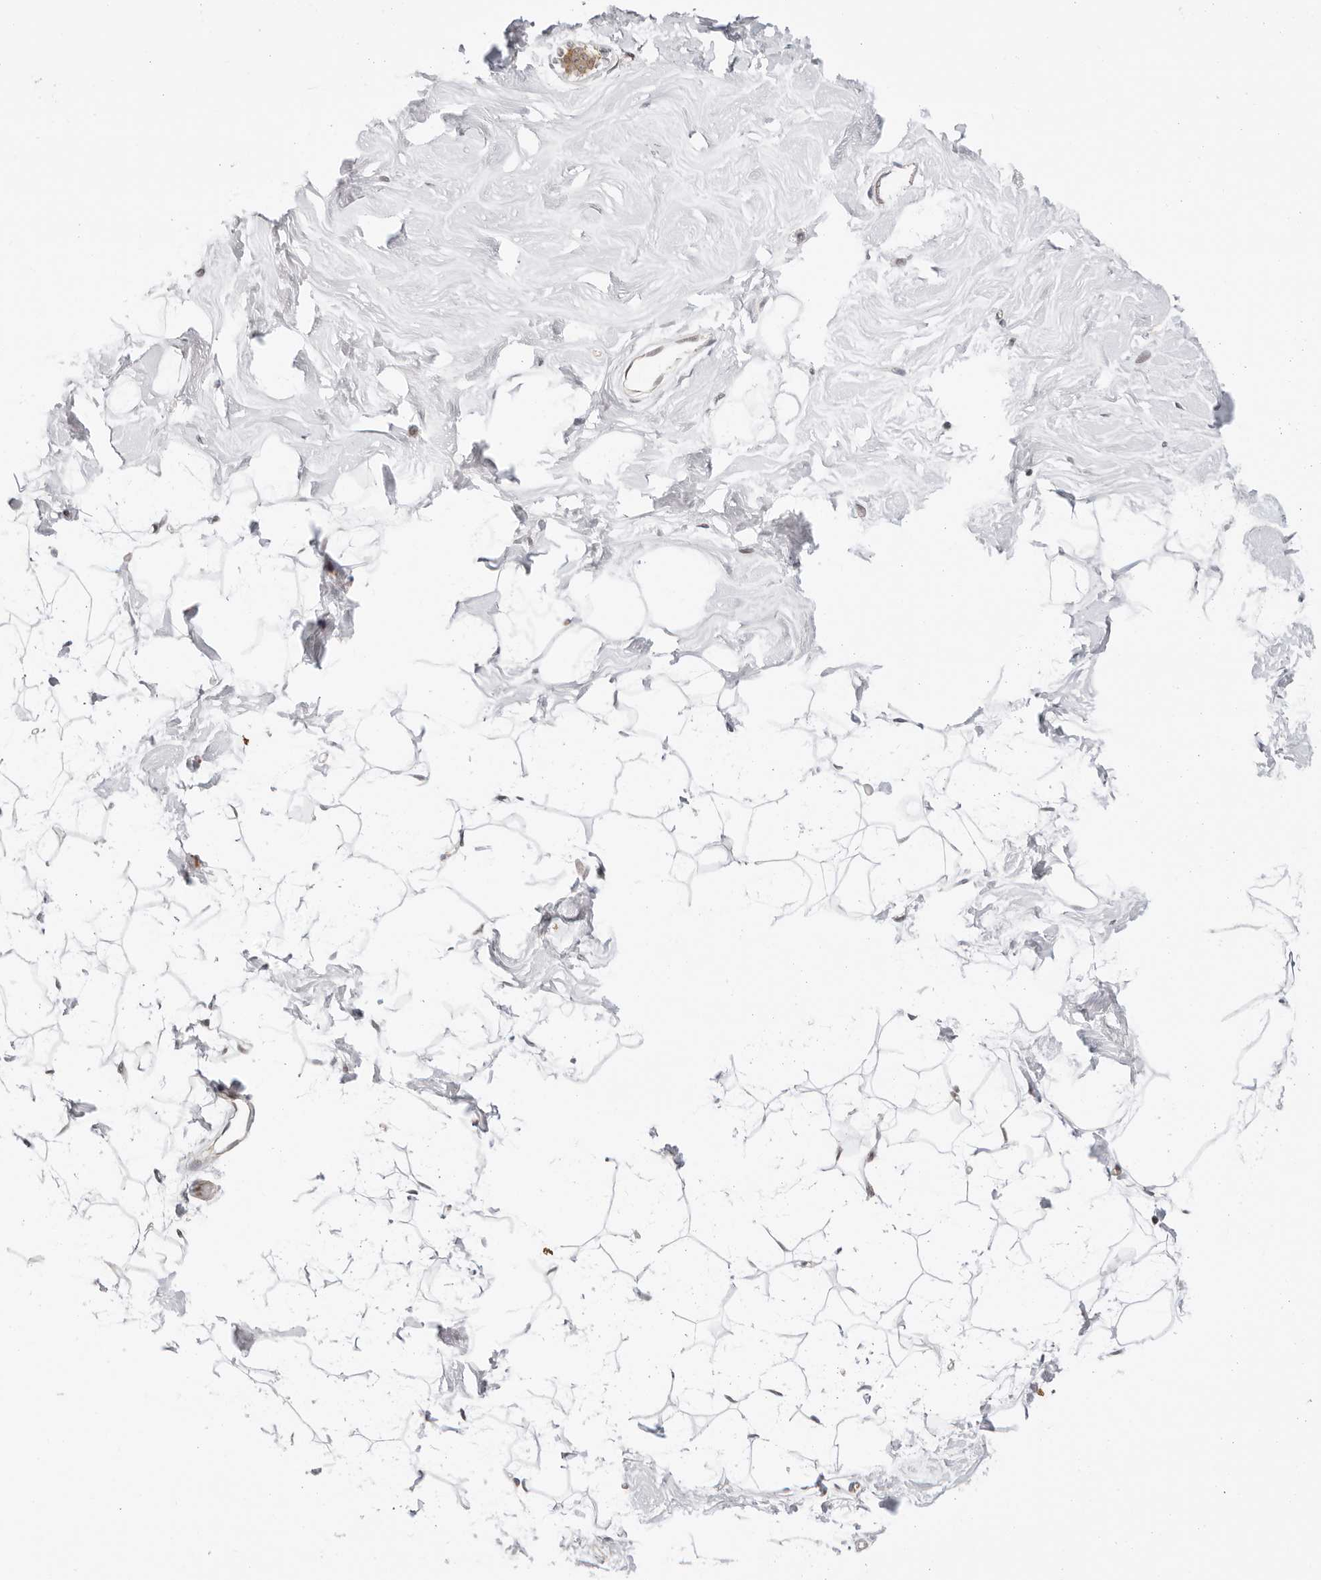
{"staining": {"intensity": "negative", "quantity": "none", "location": "none"}, "tissue": "breast", "cell_type": "Adipocytes", "image_type": "normal", "snomed": [{"axis": "morphology", "description": "Normal tissue, NOS"}, {"axis": "topography", "description": "Breast"}], "caption": "This is an IHC image of normal breast. There is no staining in adipocytes.", "gene": "AFDN", "patient": {"sex": "female", "age": 26}}